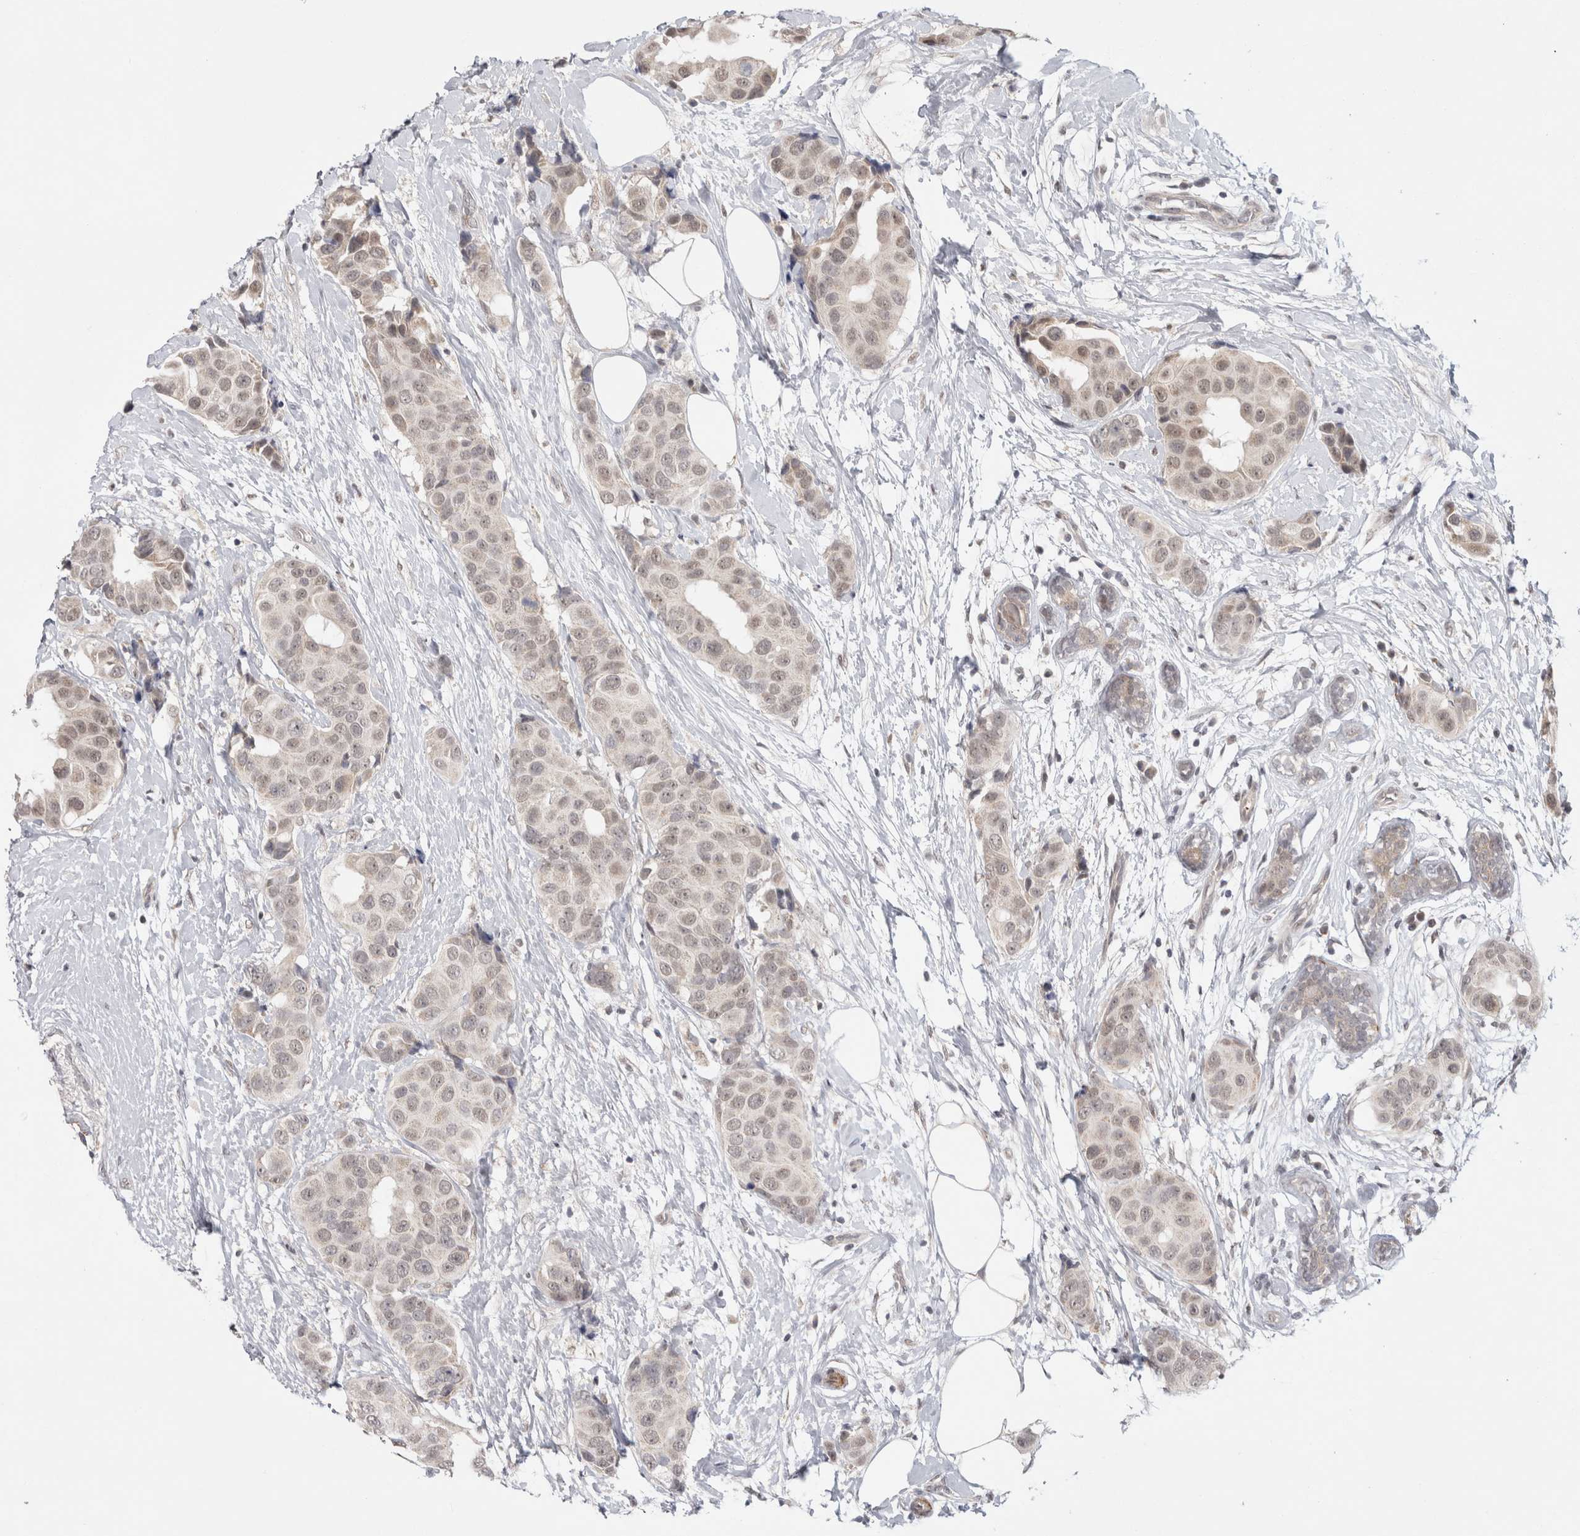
{"staining": {"intensity": "weak", "quantity": "<25%", "location": "cytoplasmic/membranous,nuclear"}, "tissue": "breast cancer", "cell_type": "Tumor cells", "image_type": "cancer", "snomed": [{"axis": "morphology", "description": "Normal tissue, NOS"}, {"axis": "morphology", "description": "Duct carcinoma"}, {"axis": "topography", "description": "Breast"}], "caption": "Breast invasive ductal carcinoma stained for a protein using IHC reveals no staining tumor cells.", "gene": "ZNF318", "patient": {"sex": "female", "age": 39}}